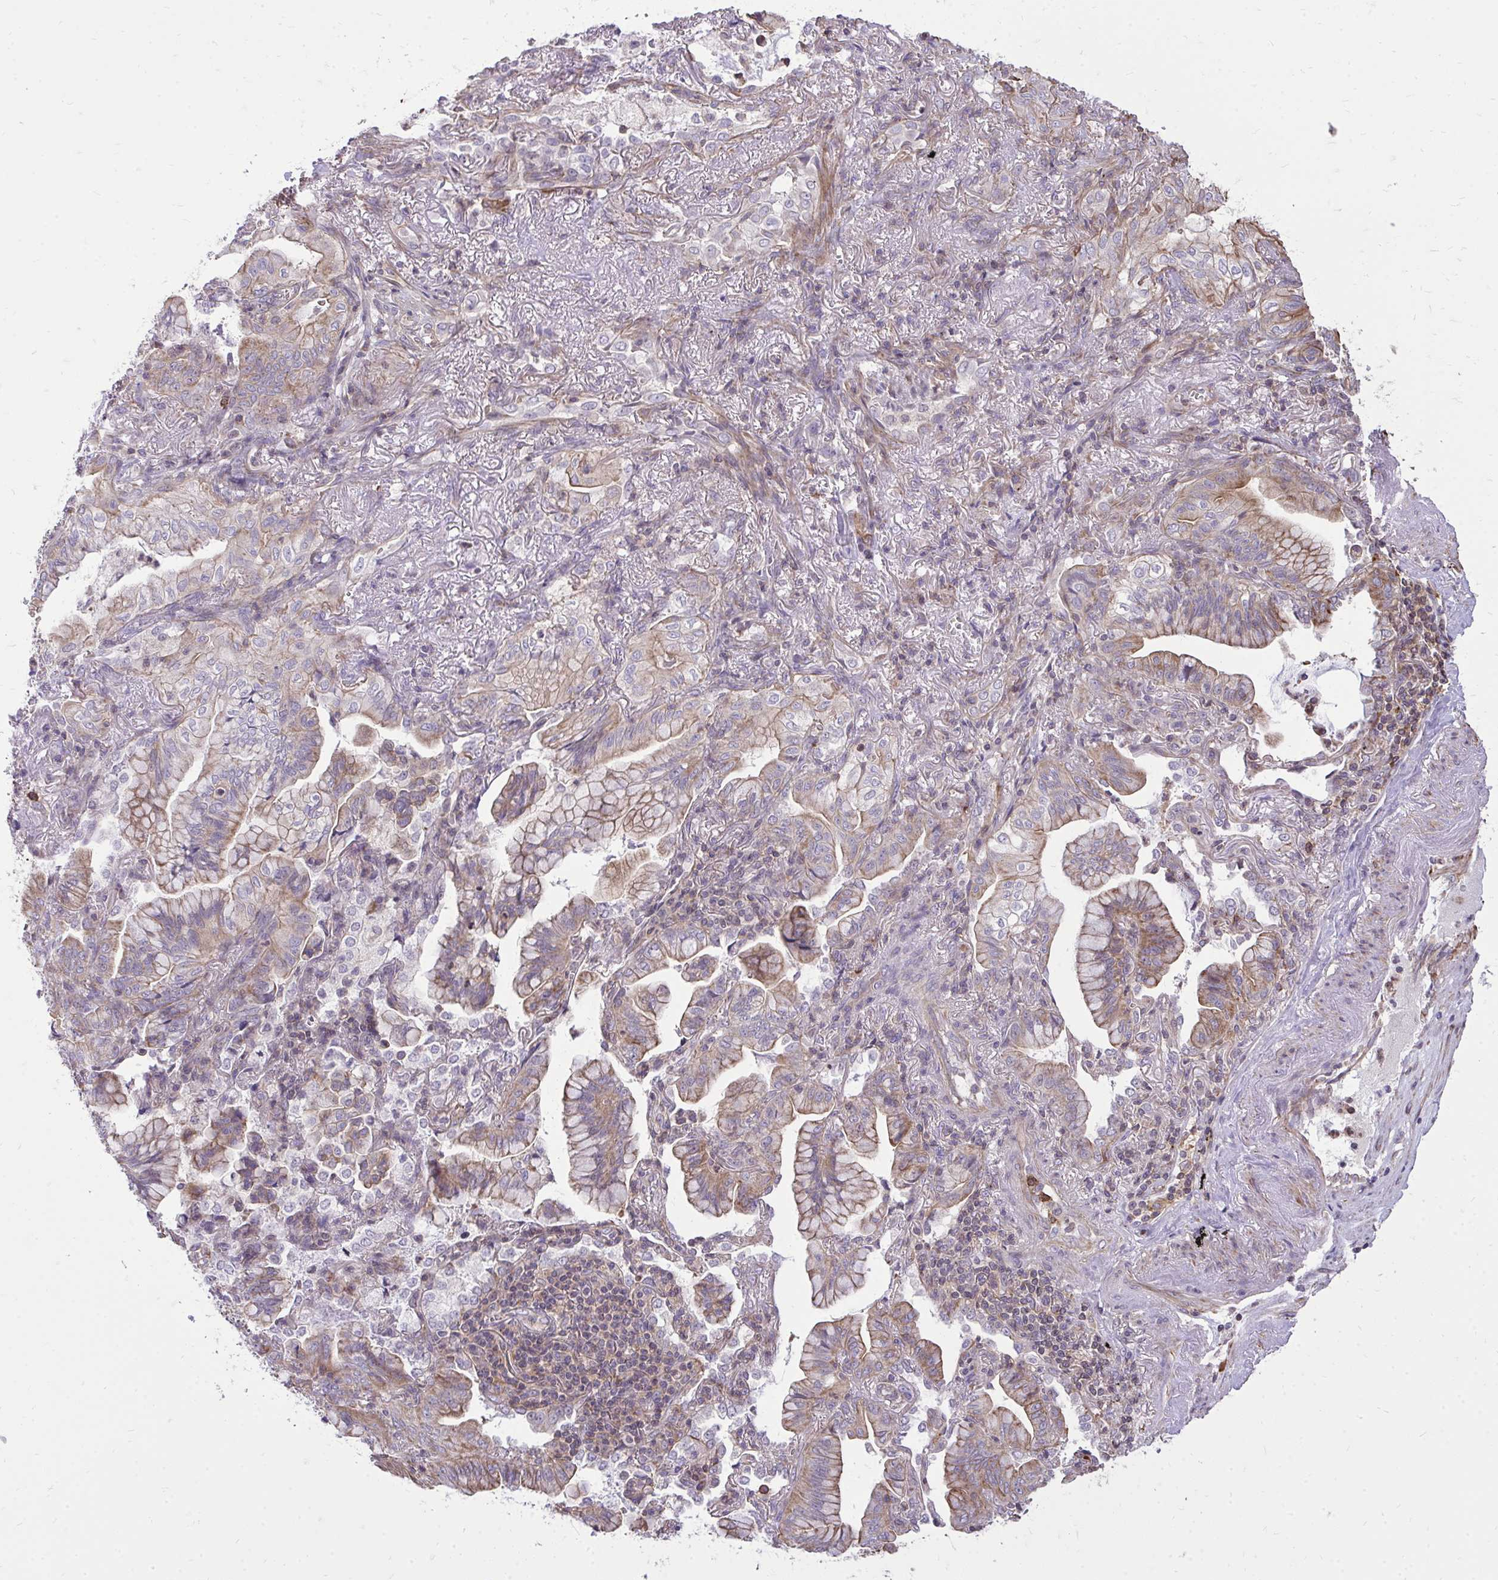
{"staining": {"intensity": "moderate", "quantity": "25%-75%", "location": "cytoplasmic/membranous"}, "tissue": "lung cancer", "cell_type": "Tumor cells", "image_type": "cancer", "snomed": [{"axis": "morphology", "description": "Adenocarcinoma, NOS"}, {"axis": "topography", "description": "Lung"}], "caption": "A high-resolution image shows immunohistochemistry staining of lung cancer, which exhibits moderate cytoplasmic/membranous staining in approximately 25%-75% of tumor cells. (DAB IHC with brightfield microscopy, high magnification).", "gene": "SLC7A5", "patient": {"sex": "male", "age": 77}}